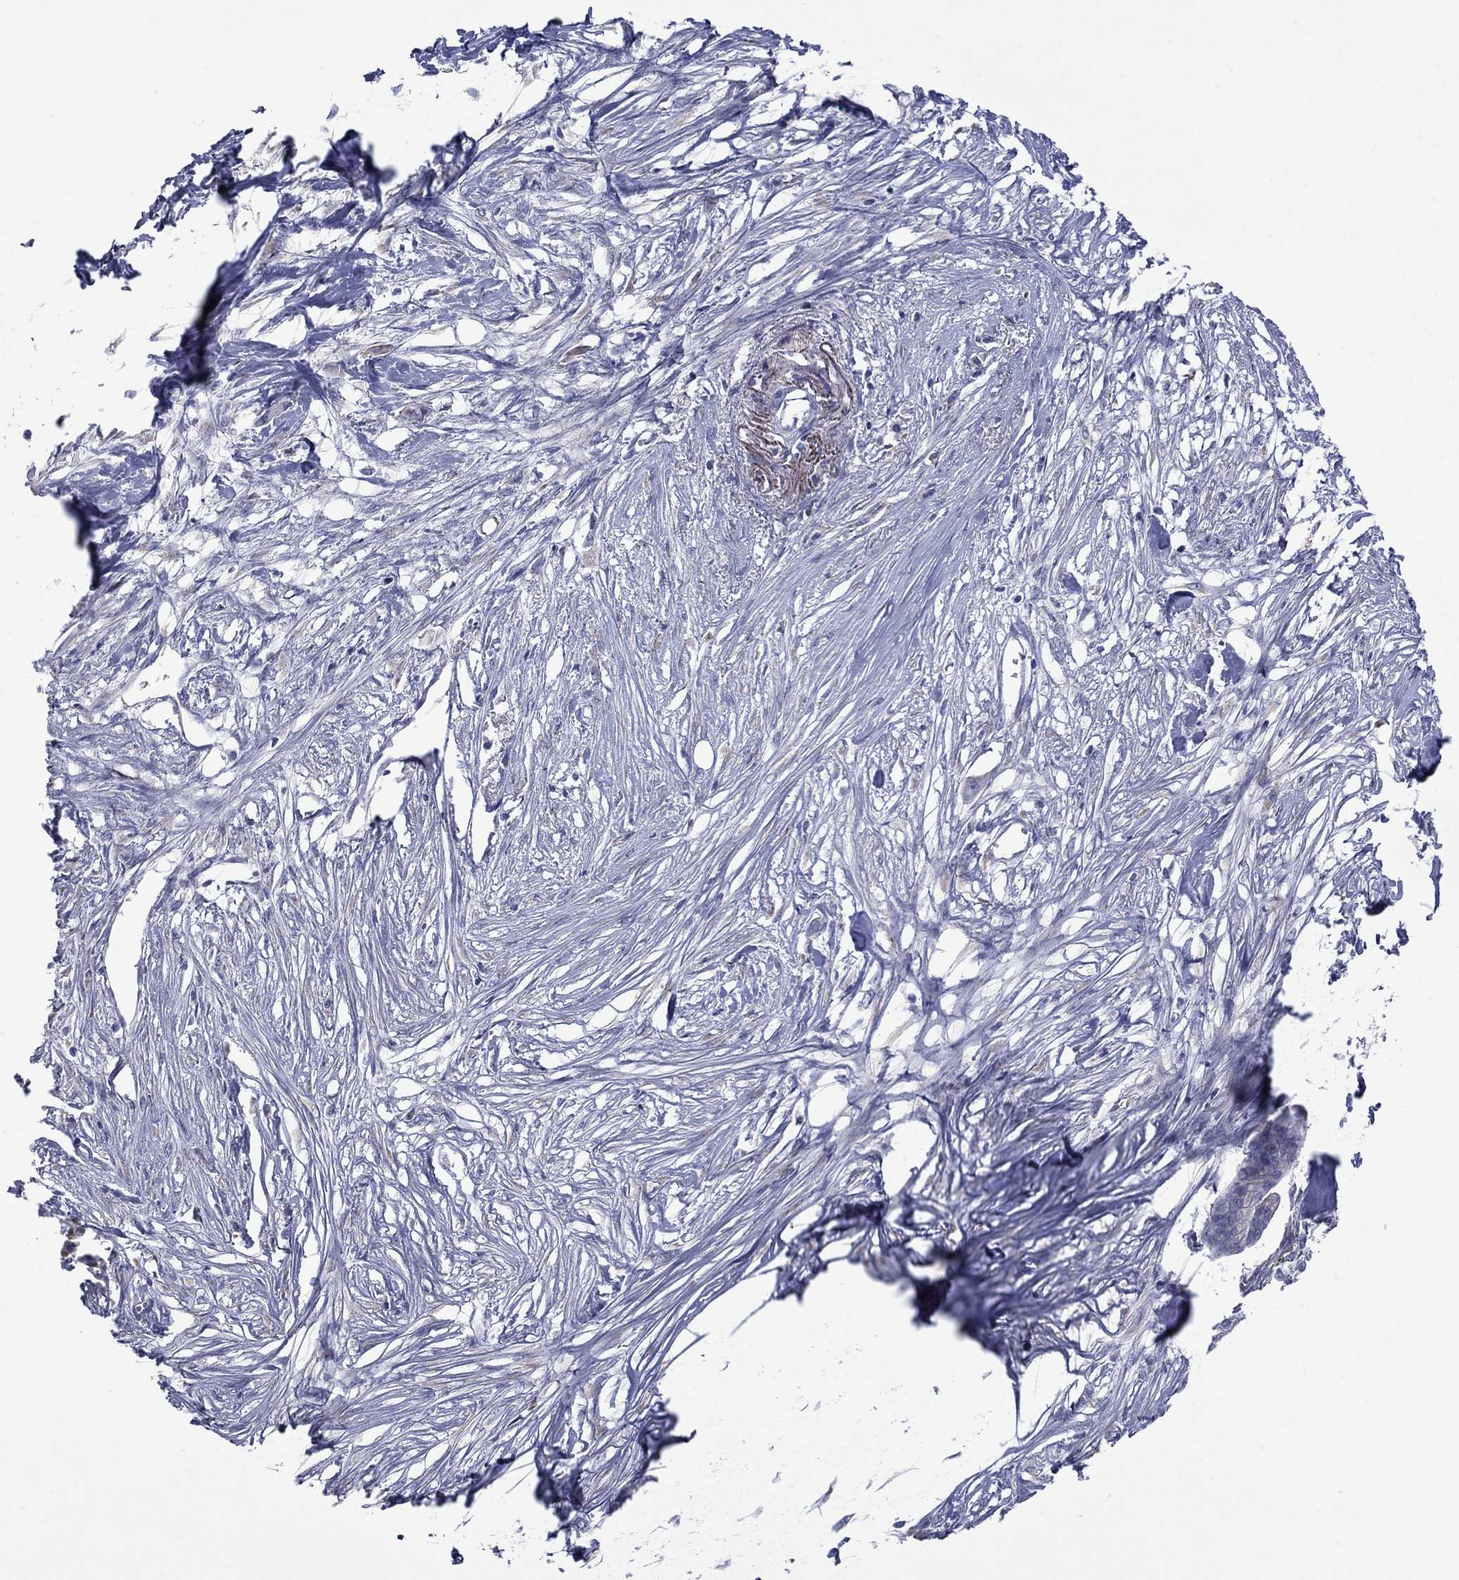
{"staining": {"intensity": "strong", "quantity": "<25%", "location": "cytoplasmic/membranous,nuclear"}, "tissue": "pancreatic cancer", "cell_type": "Tumor cells", "image_type": "cancer", "snomed": [{"axis": "morphology", "description": "Normal tissue, NOS"}, {"axis": "morphology", "description": "Adenocarcinoma, NOS"}, {"axis": "topography", "description": "Pancreas"}], "caption": "Immunohistochemistry image of human pancreatic adenocarcinoma stained for a protein (brown), which shows medium levels of strong cytoplasmic/membranous and nuclear expression in about <25% of tumor cells.", "gene": "TMPRSS11A", "patient": {"sex": "female", "age": 58}}